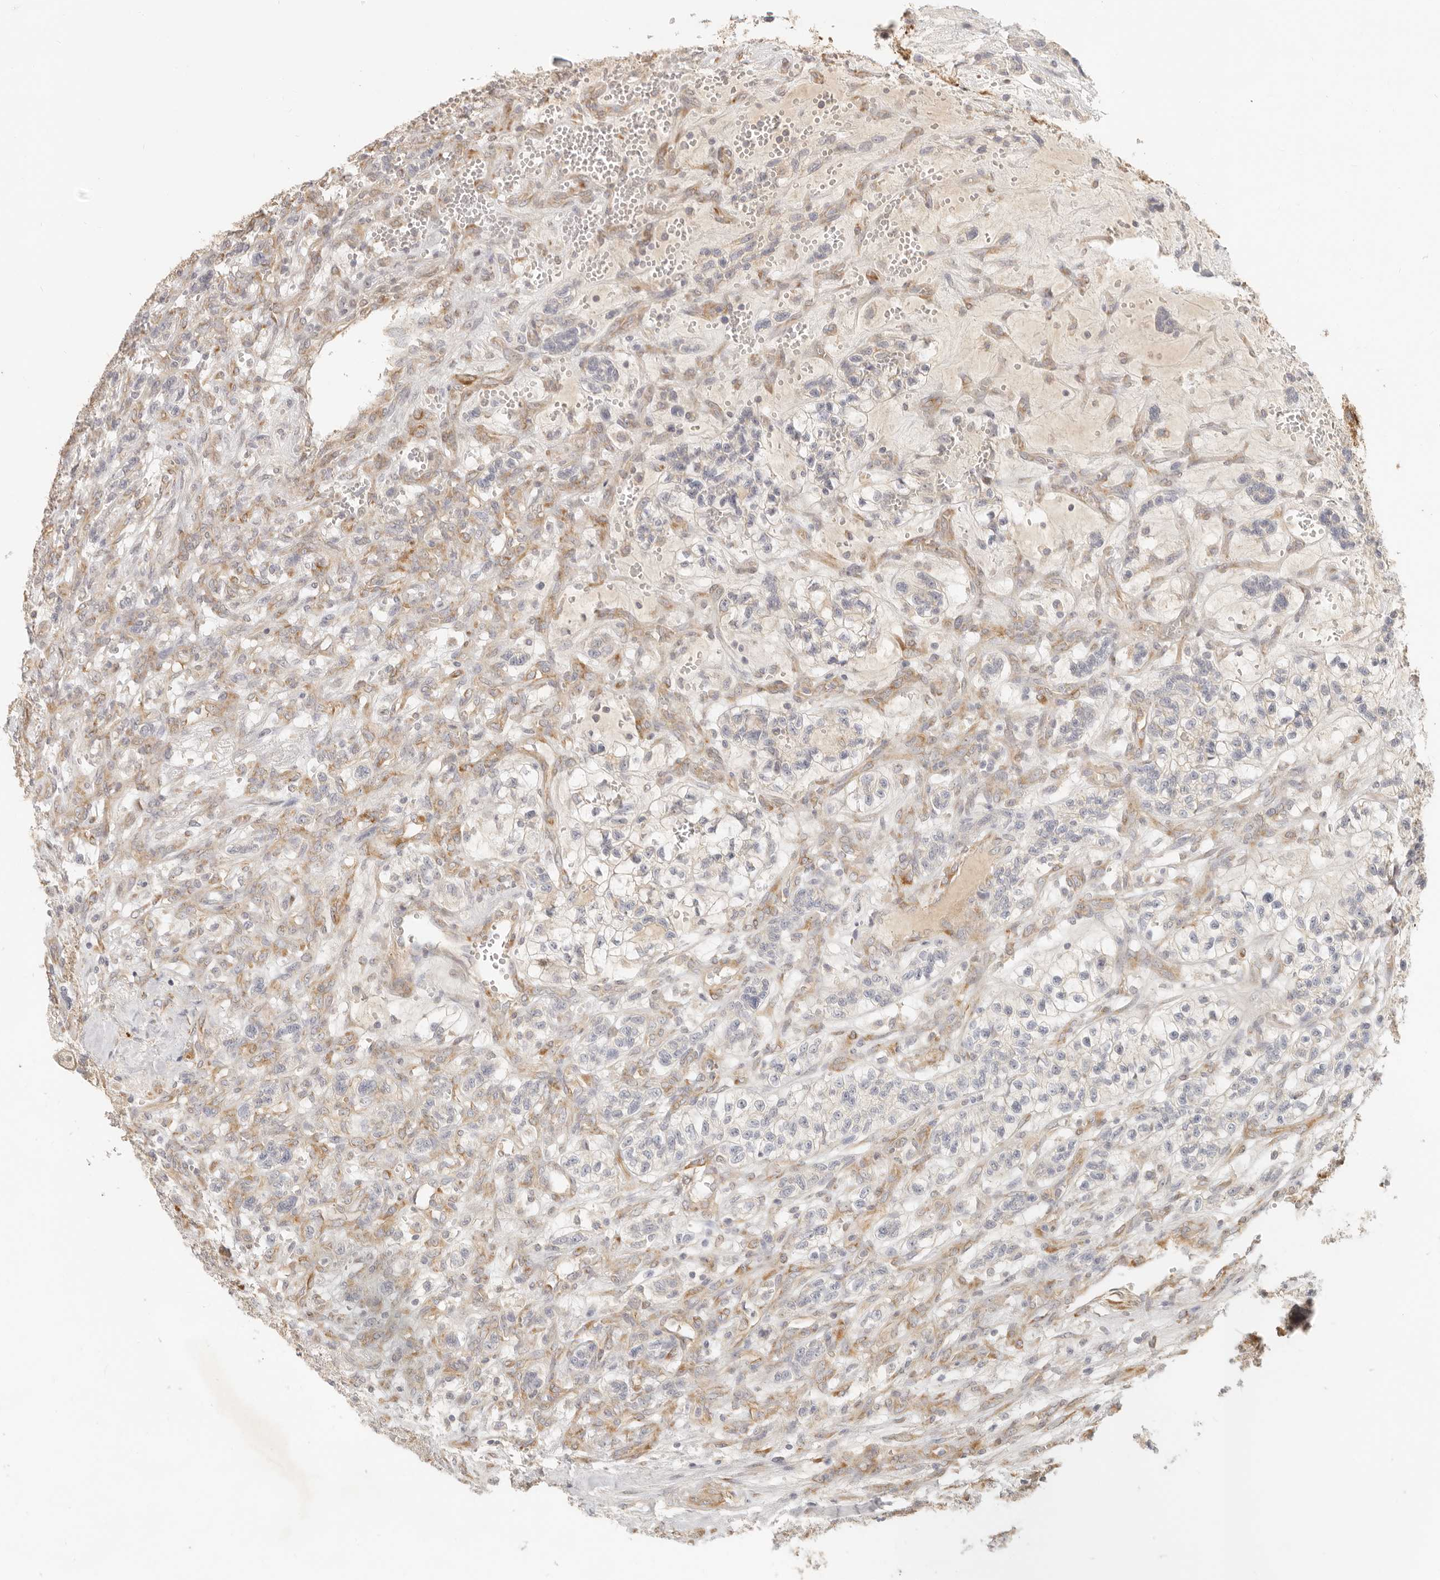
{"staining": {"intensity": "weak", "quantity": "<25%", "location": "cytoplasmic/membranous"}, "tissue": "renal cancer", "cell_type": "Tumor cells", "image_type": "cancer", "snomed": [{"axis": "morphology", "description": "Adenocarcinoma, NOS"}, {"axis": "topography", "description": "Kidney"}], "caption": "An immunohistochemistry micrograph of renal cancer (adenocarcinoma) is shown. There is no staining in tumor cells of renal cancer (adenocarcinoma).", "gene": "PABPC4", "patient": {"sex": "female", "age": 57}}